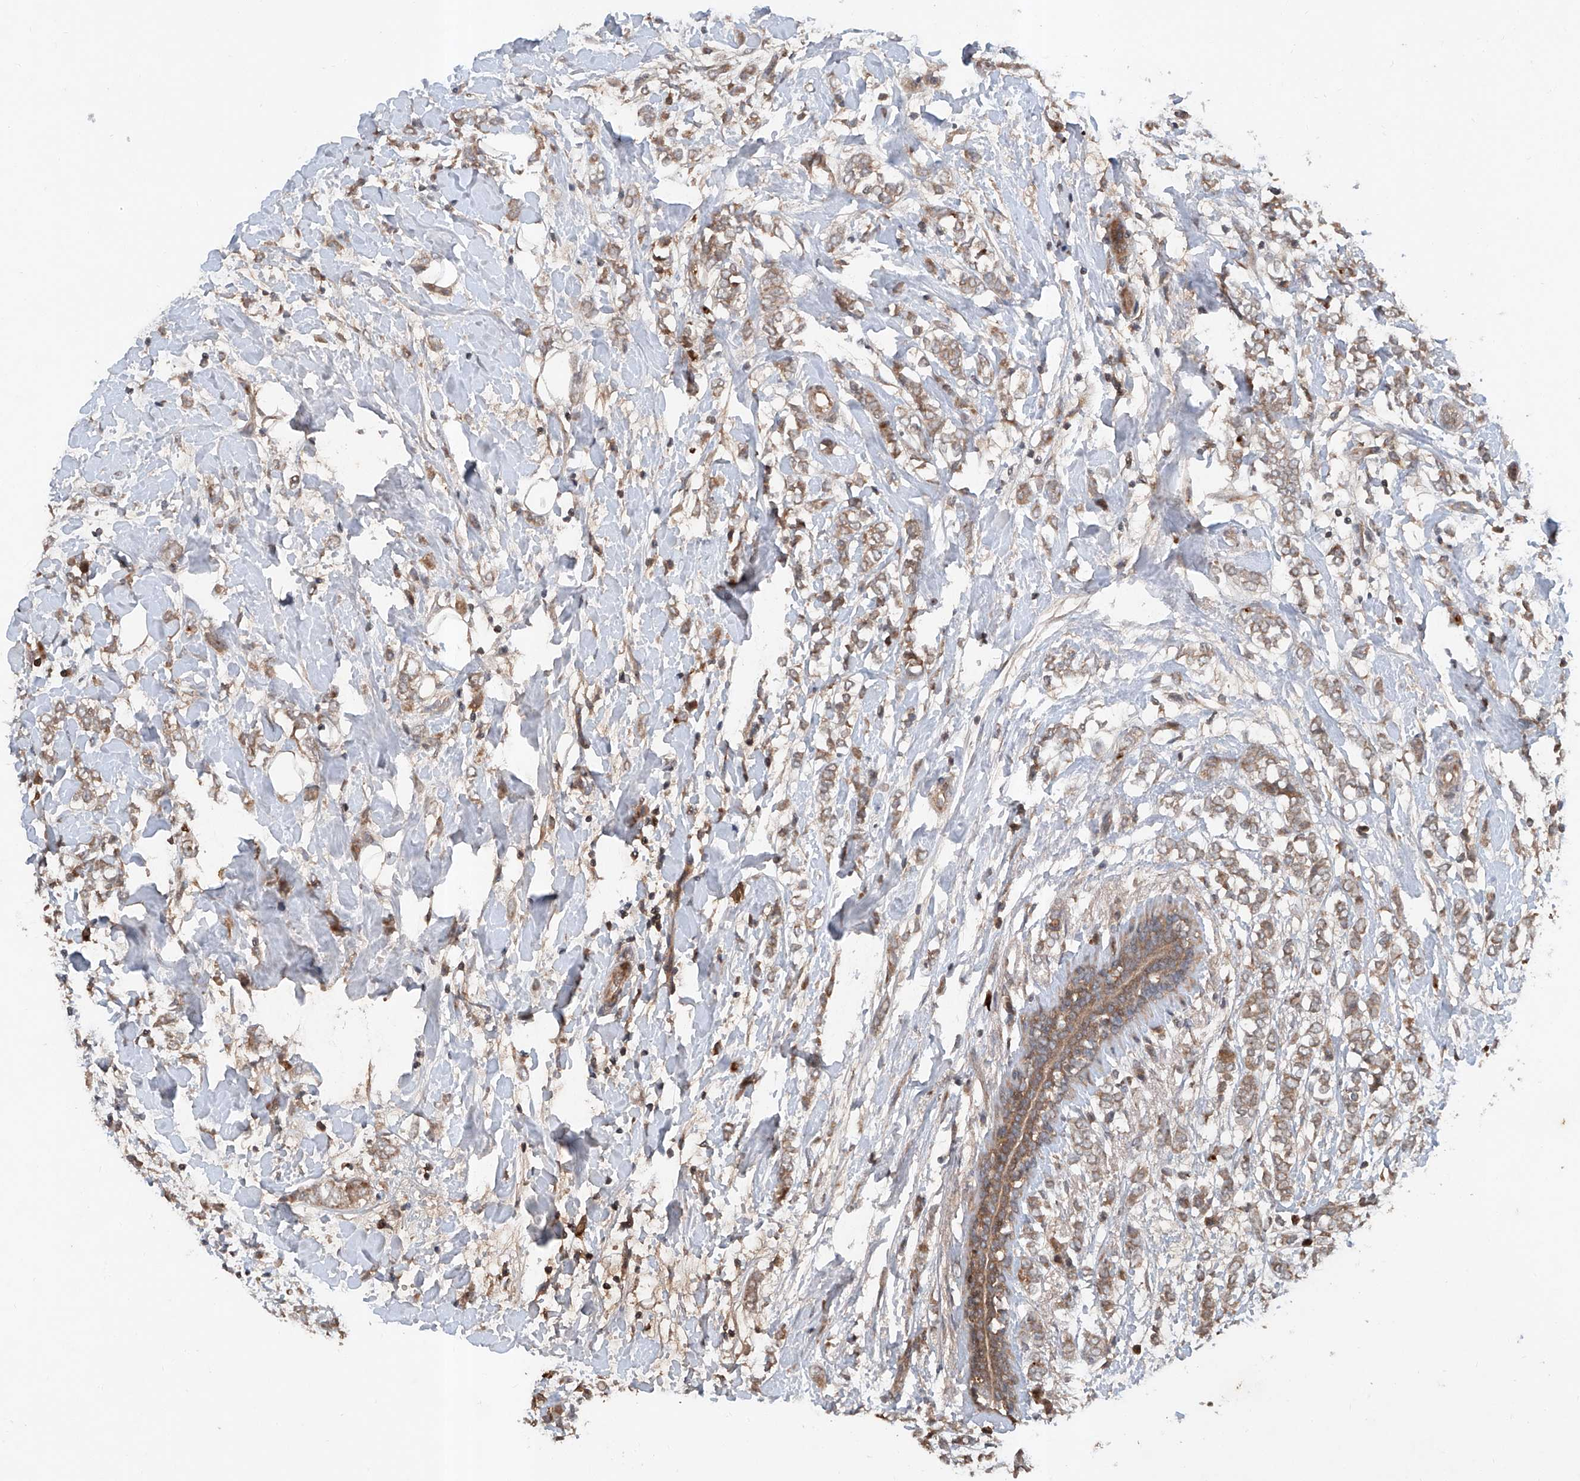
{"staining": {"intensity": "moderate", "quantity": ">75%", "location": "cytoplasmic/membranous"}, "tissue": "breast cancer", "cell_type": "Tumor cells", "image_type": "cancer", "snomed": [{"axis": "morphology", "description": "Normal tissue, NOS"}, {"axis": "morphology", "description": "Lobular carcinoma"}, {"axis": "topography", "description": "Breast"}], "caption": "Brown immunohistochemical staining in lobular carcinoma (breast) demonstrates moderate cytoplasmic/membranous staining in about >75% of tumor cells.", "gene": "ADAM23", "patient": {"sex": "female", "age": 47}}